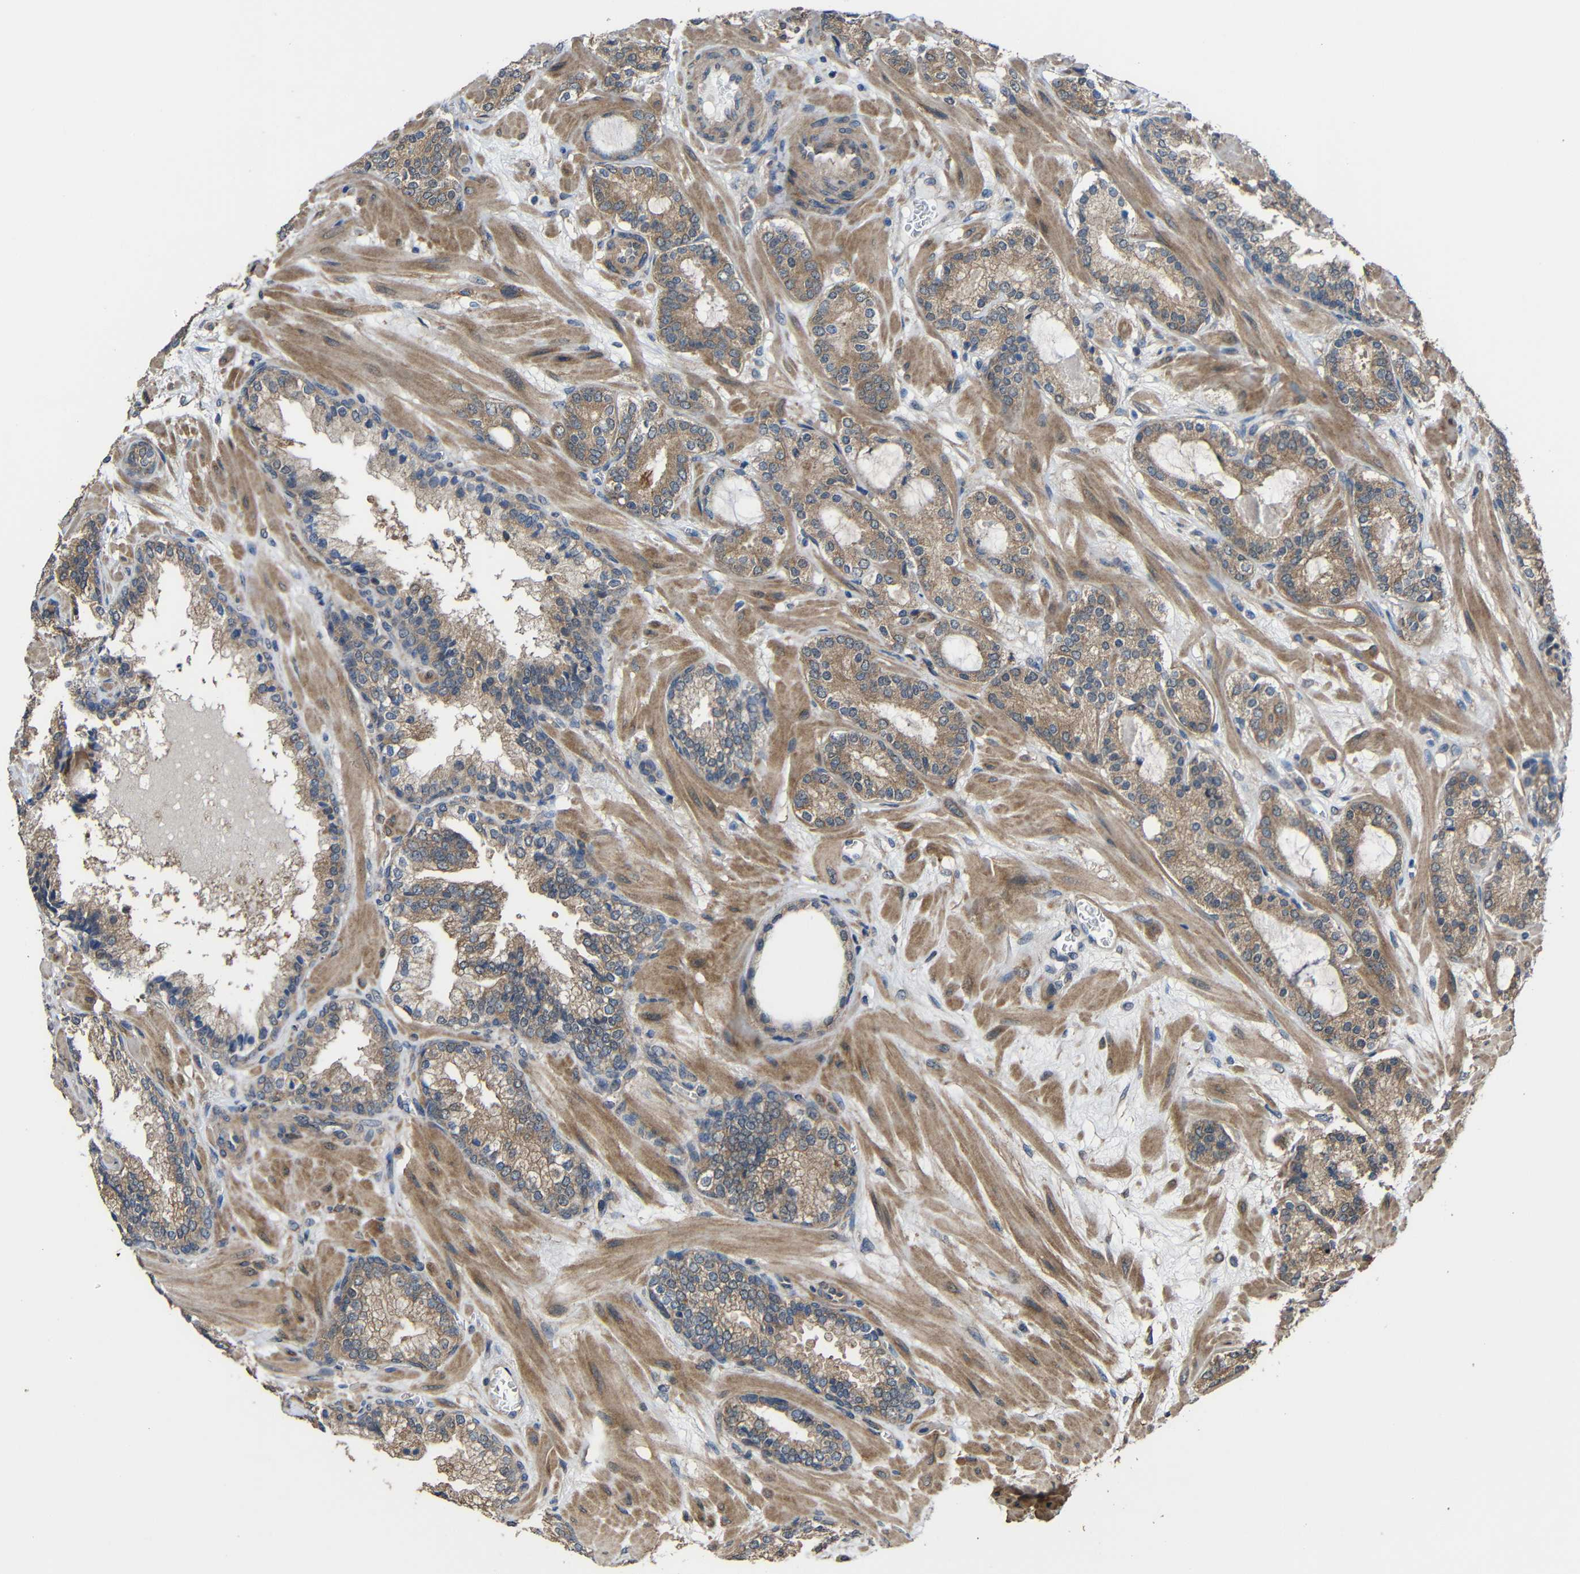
{"staining": {"intensity": "moderate", "quantity": ">75%", "location": "cytoplasmic/membranous"}, "tissue": "prostate cancer", "cell_type": "Tumor cells", "image_type": "cancer", "snomed": [{"axis": "morphology", "description": "Adenocarcinoma, Low grade"}, {"axis": "topography", "description": "Prostate"}], "caption": "An immunohistochemistry (IHC) photomicrograph of tumor tissue is shown. Protein staining in brown shows moderate cytoplasmic/membranous positivity in prostate cancer (adenocarcinoma (low-grade)) within tumor cells.", "gene": "CHST9", "patient": {"sex": "male", "age": 63}}